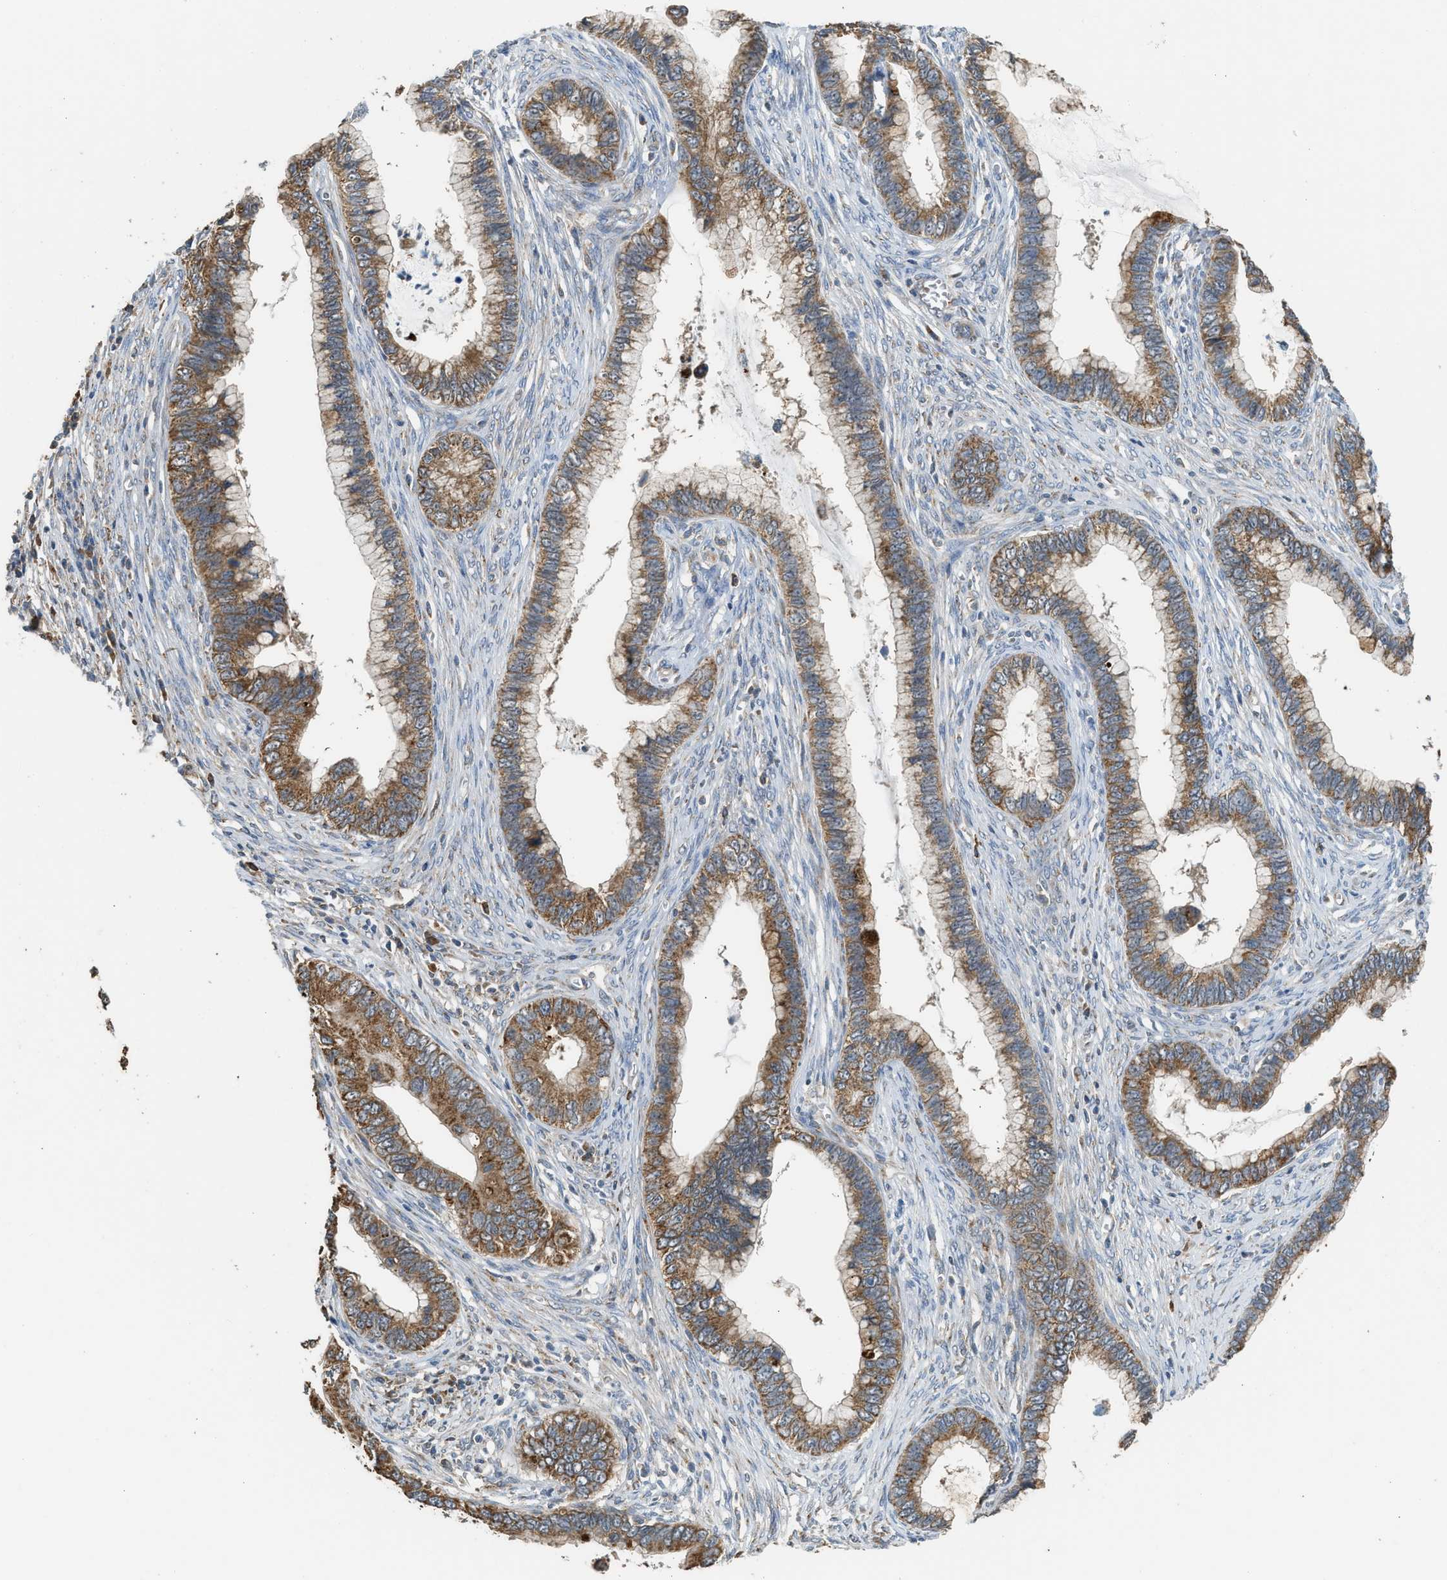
{"staining": {"intensity": "moderate", "quantity": ">75%", "location": "cytoplasmic/membranous"}, "tissue": "cervical cancer", "cell_type": "Tumor cells", "image_type": "cancer", "snomed": [{"axis": "morphology", "description": "Adenocarcinoma, NOS"}, {"axis": "topography", "description": "Cervix"}], "caption": "Immunohistochemical staining of cervical cancer (adenocarcinoma) shows medium levels of moderate cytoplasmic/membranous positivity in about >75% of tumor cells. The protein is shown in brown color, while the nuclei are stained blue.", "gene": "STARD3", "patient": {"sex": "female", "age": 44}}